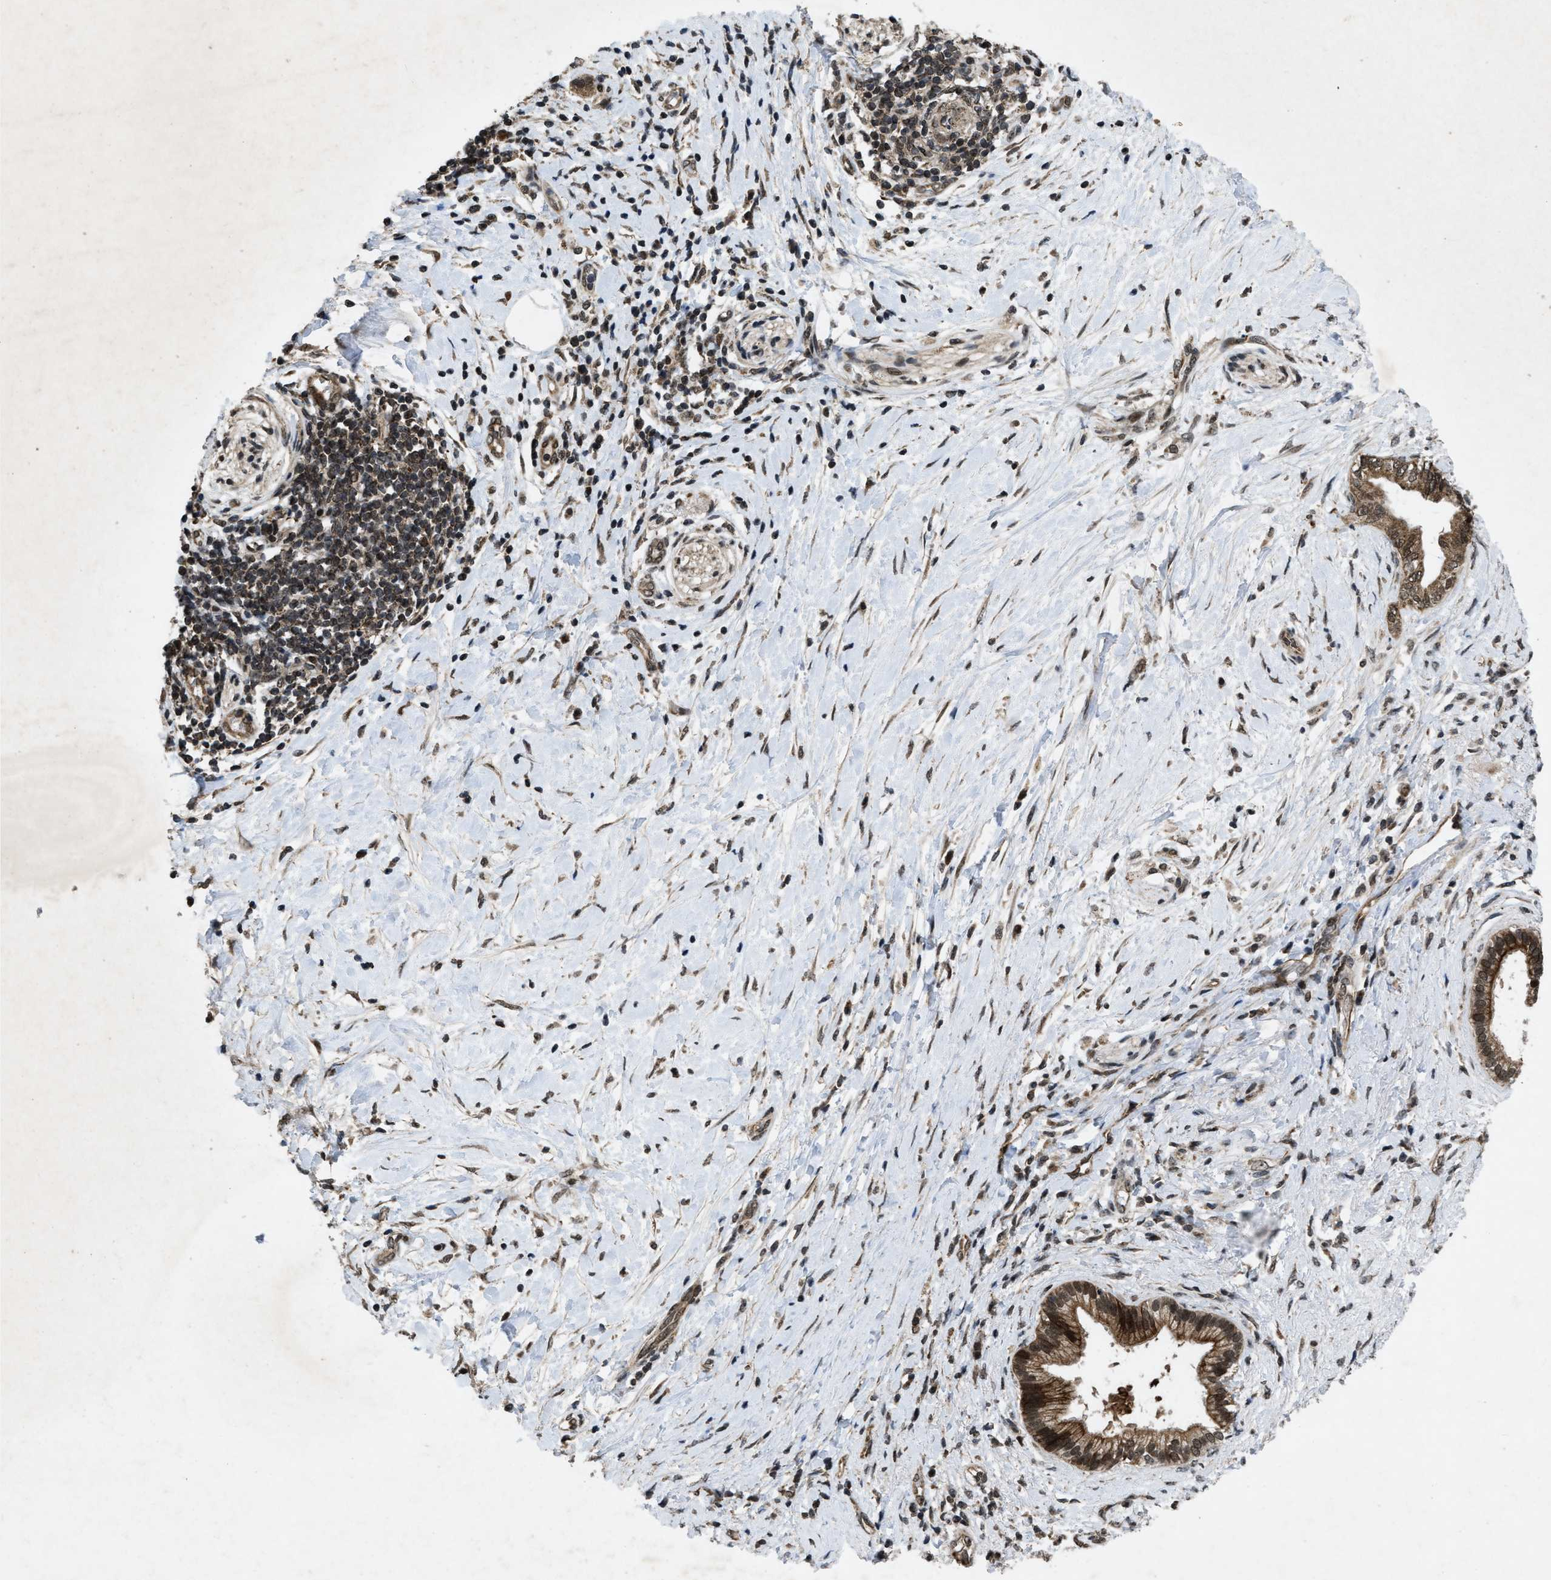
{"staining": {"intensity": "moderate", "quantity": ">75%", "location": "cytoplasmic/membranous,nuclear"}, "tissue": "pancreatic cancer", "cell_type": "Tumor cells", "image_type": "cancer", "snomed": [{"axis": "morphology", "description": "Adenocarcinoma, NOS"}, {"axis": "topography", "description": "Pancreas"}], "caption": "IHC (DAB (3,3'-diaminobenzidine)) staining of pancreatic adenocarcinoma shows moderate cytoplasmic/membranous and nuclear protein positivity in approximately >75% of tumor cells. (brown staining indicates protein expression, while blue staining denotes nuclei).", "gene": "ZNHIT1", "patient": {"sex": "female", "age": 60}}